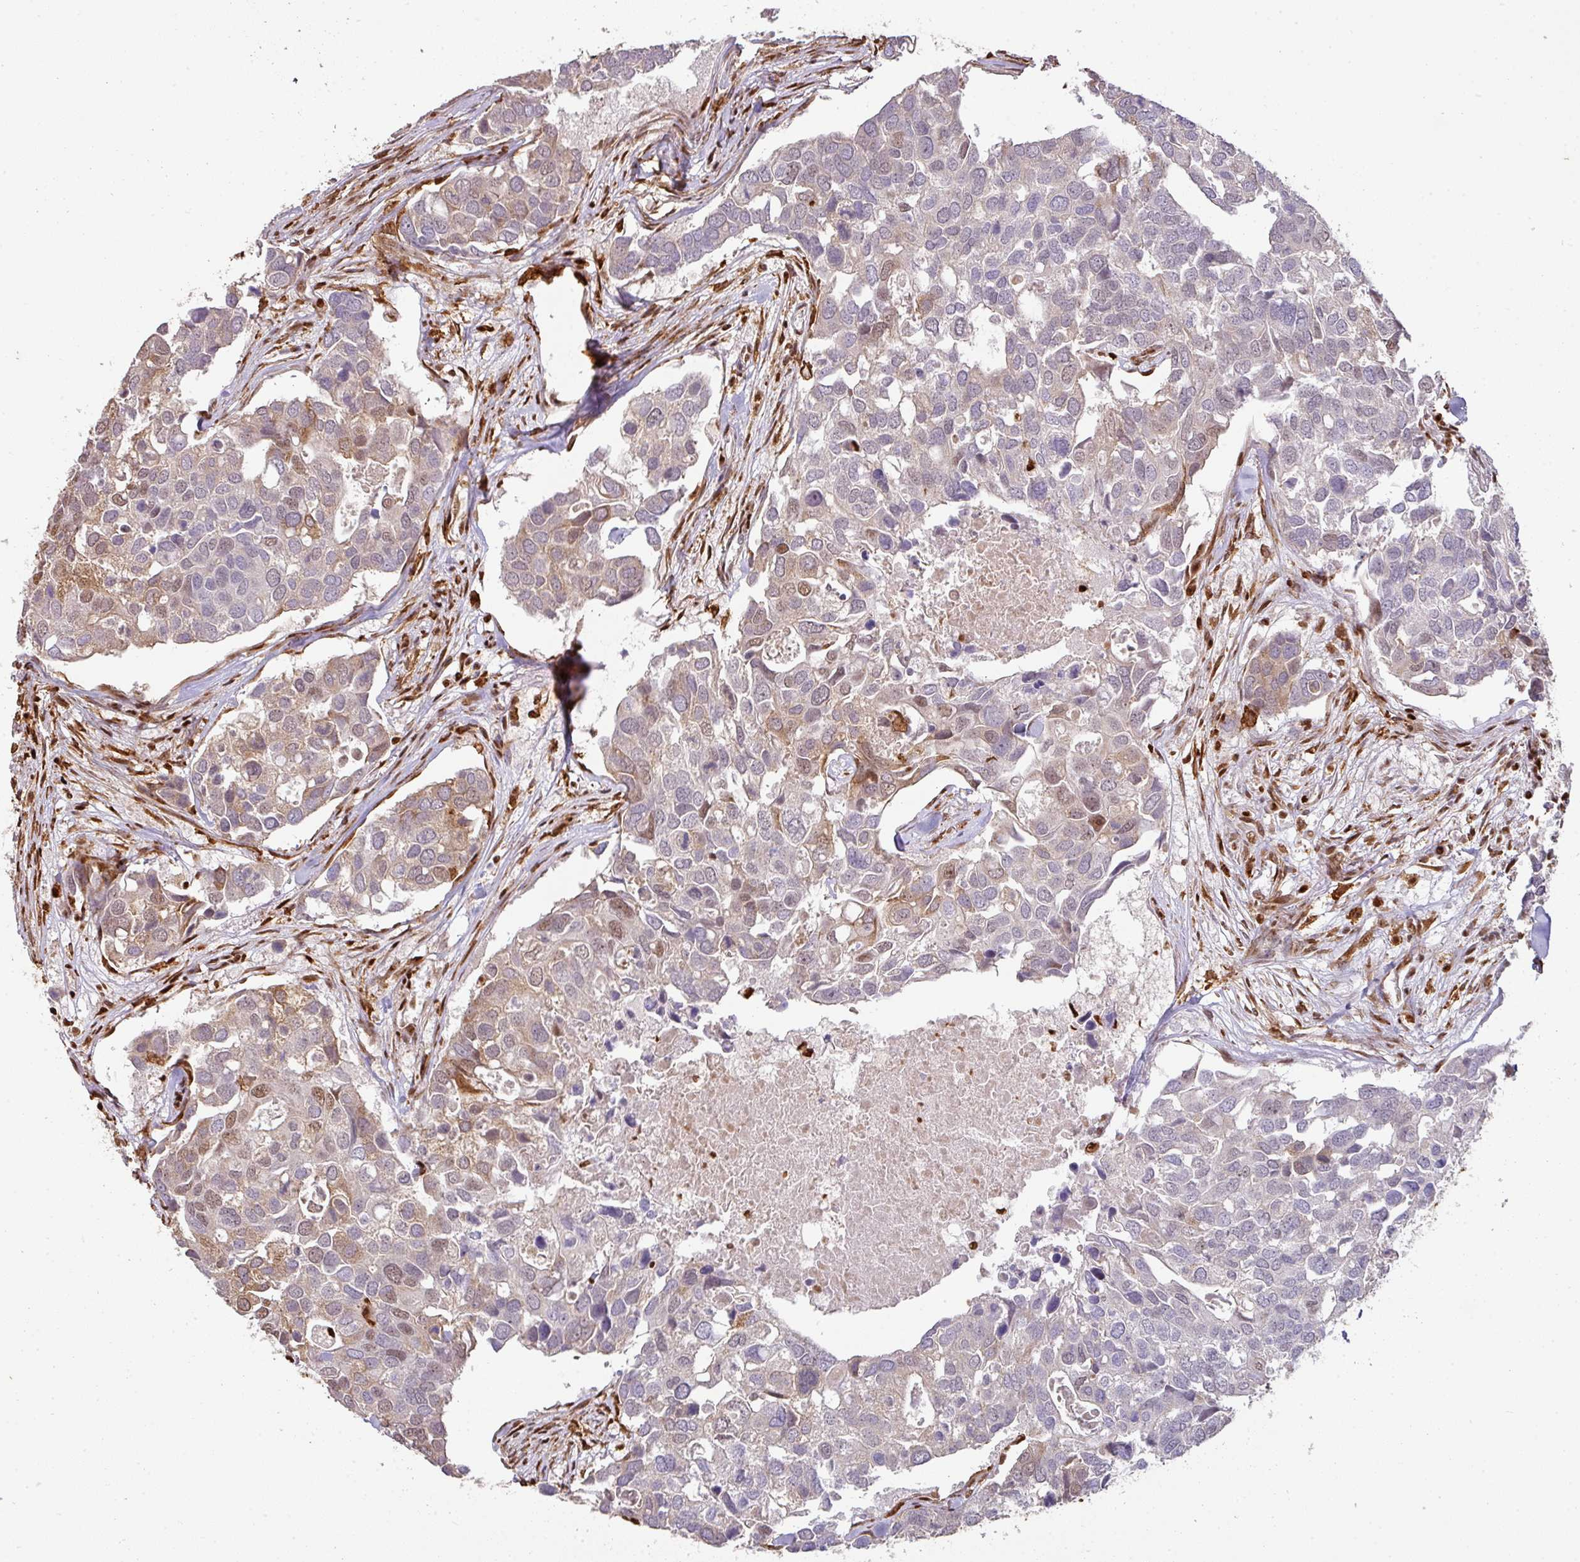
{"staining": {"intensity": "weak", "quantity": "25%-75%", "location": "cytoplasmic/membranous,nuclear"}, "tissue": "breast cancer", "cell_type": "Tumor cells", "image_type": "cancer", "snomed": [{"axis": "morphology", "description": "Duct carcinoma"}, {"axis": "topography", "description": "Breast"}], "caption": "Protein analysis of breast cancer (invasive ductal carcinoma) tissue displays weak cytoplasmic/membranous and nuclear staining in about 25%-75% of tumor cells.", "gene": "SAMHD1", "patient": {"sex": "female", "age": 83}}